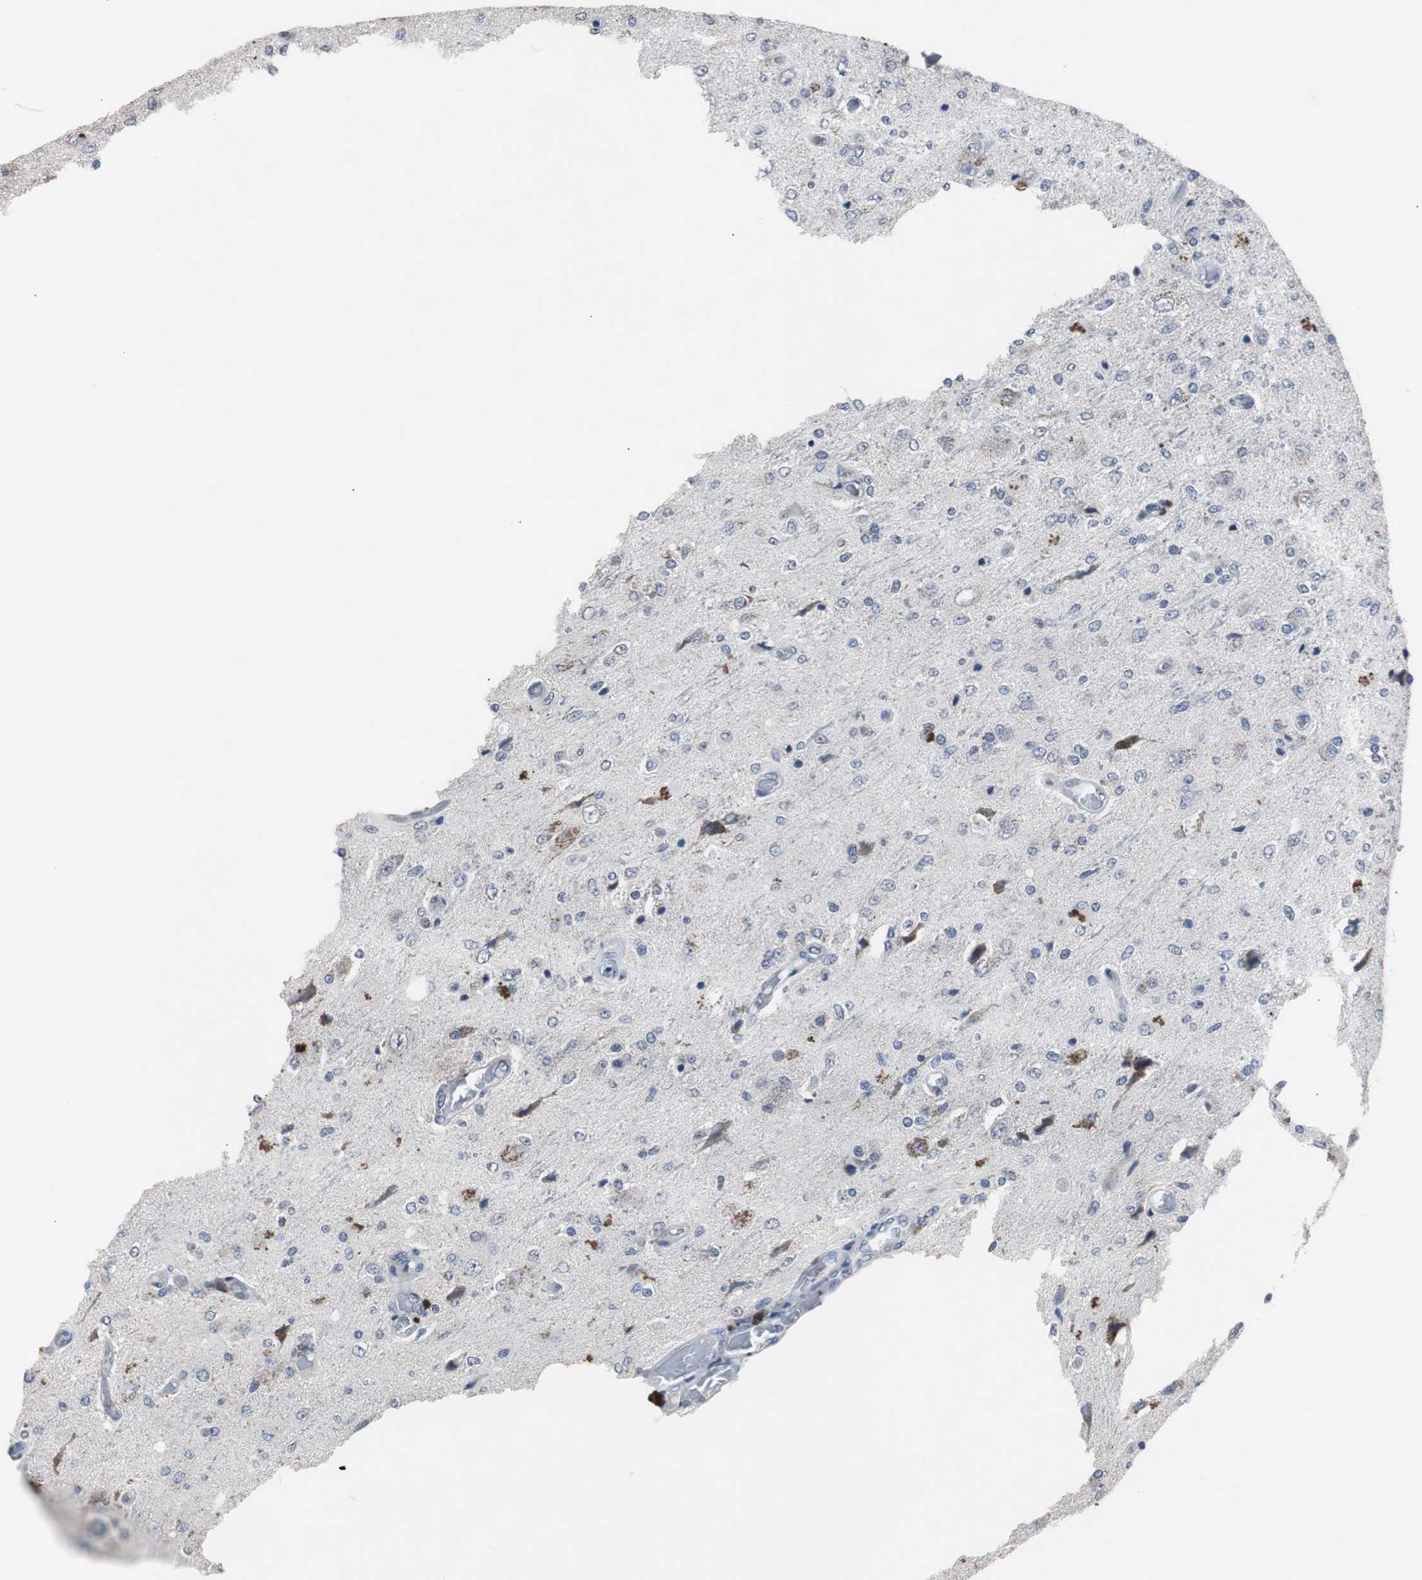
{"staining": {"intensity": "negative", "quantity": "none", "location": "none"}, "tissue": "glioma", "cell_type": "Tumor cells", "image_type": "cancer", "snomed": [{"axis": "morphology", "description": "Normal tissue, NOS"}, {"axis": "morphology", "description": "Glioma, malignant, High grade"}, {"axis": "topography", "description": "Cerebral cortex"}], "caption": "An immunohistochemistry histopathology image of malignant glioma (high-grade) is shown. There is no staining in tumor cells of malignant glioma (high-grade).", "gene": "RBM47", "patient": {"sex": "male", "age": 77}}